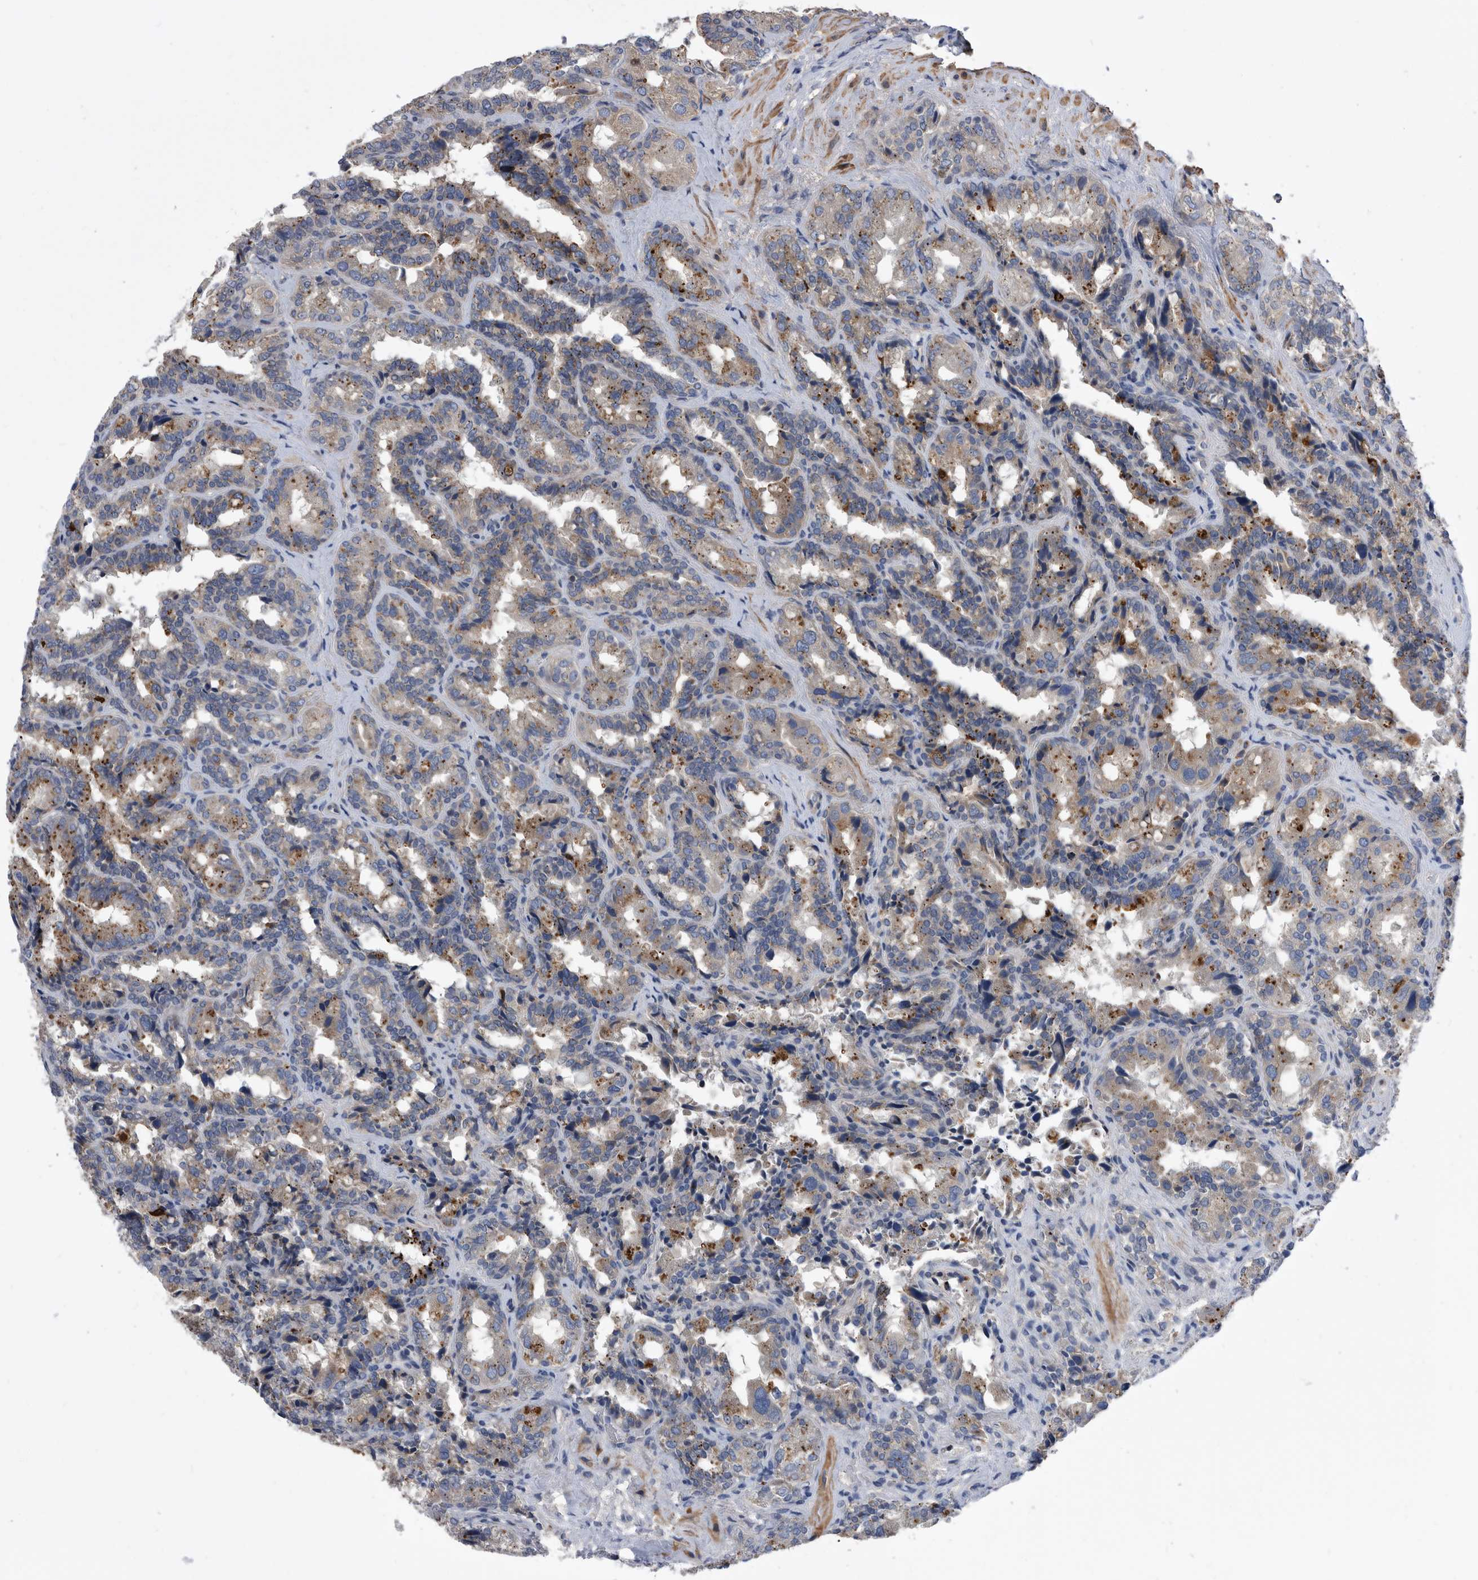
{"staining": {"intensity": "weak", "quantity": "25%-75%", "location": "cytoplasmic/membranous"}, "tissue": "seminal vesicle", "cell_type": "Glandular cells", "image_type": "normal", "snomed": [{"axis": "morphology", "description": "Normal tissue, NOS"}, {"axis": "topography", "description": "Seminal veicle"}, {"axis": "topography", "description": "Peripheral nerve tissue"}], "caption": "DAB immunohistochemical staining of normal human seminal vesicle exhibits weak cytoplasmic/membranous protein staining in about 25%-75% of glandular cells. (Brightfield microscopy of DAB IHC at high magnification).", "gene": "BAIAP3", "patient": {"sex": "male", "age": 63}}